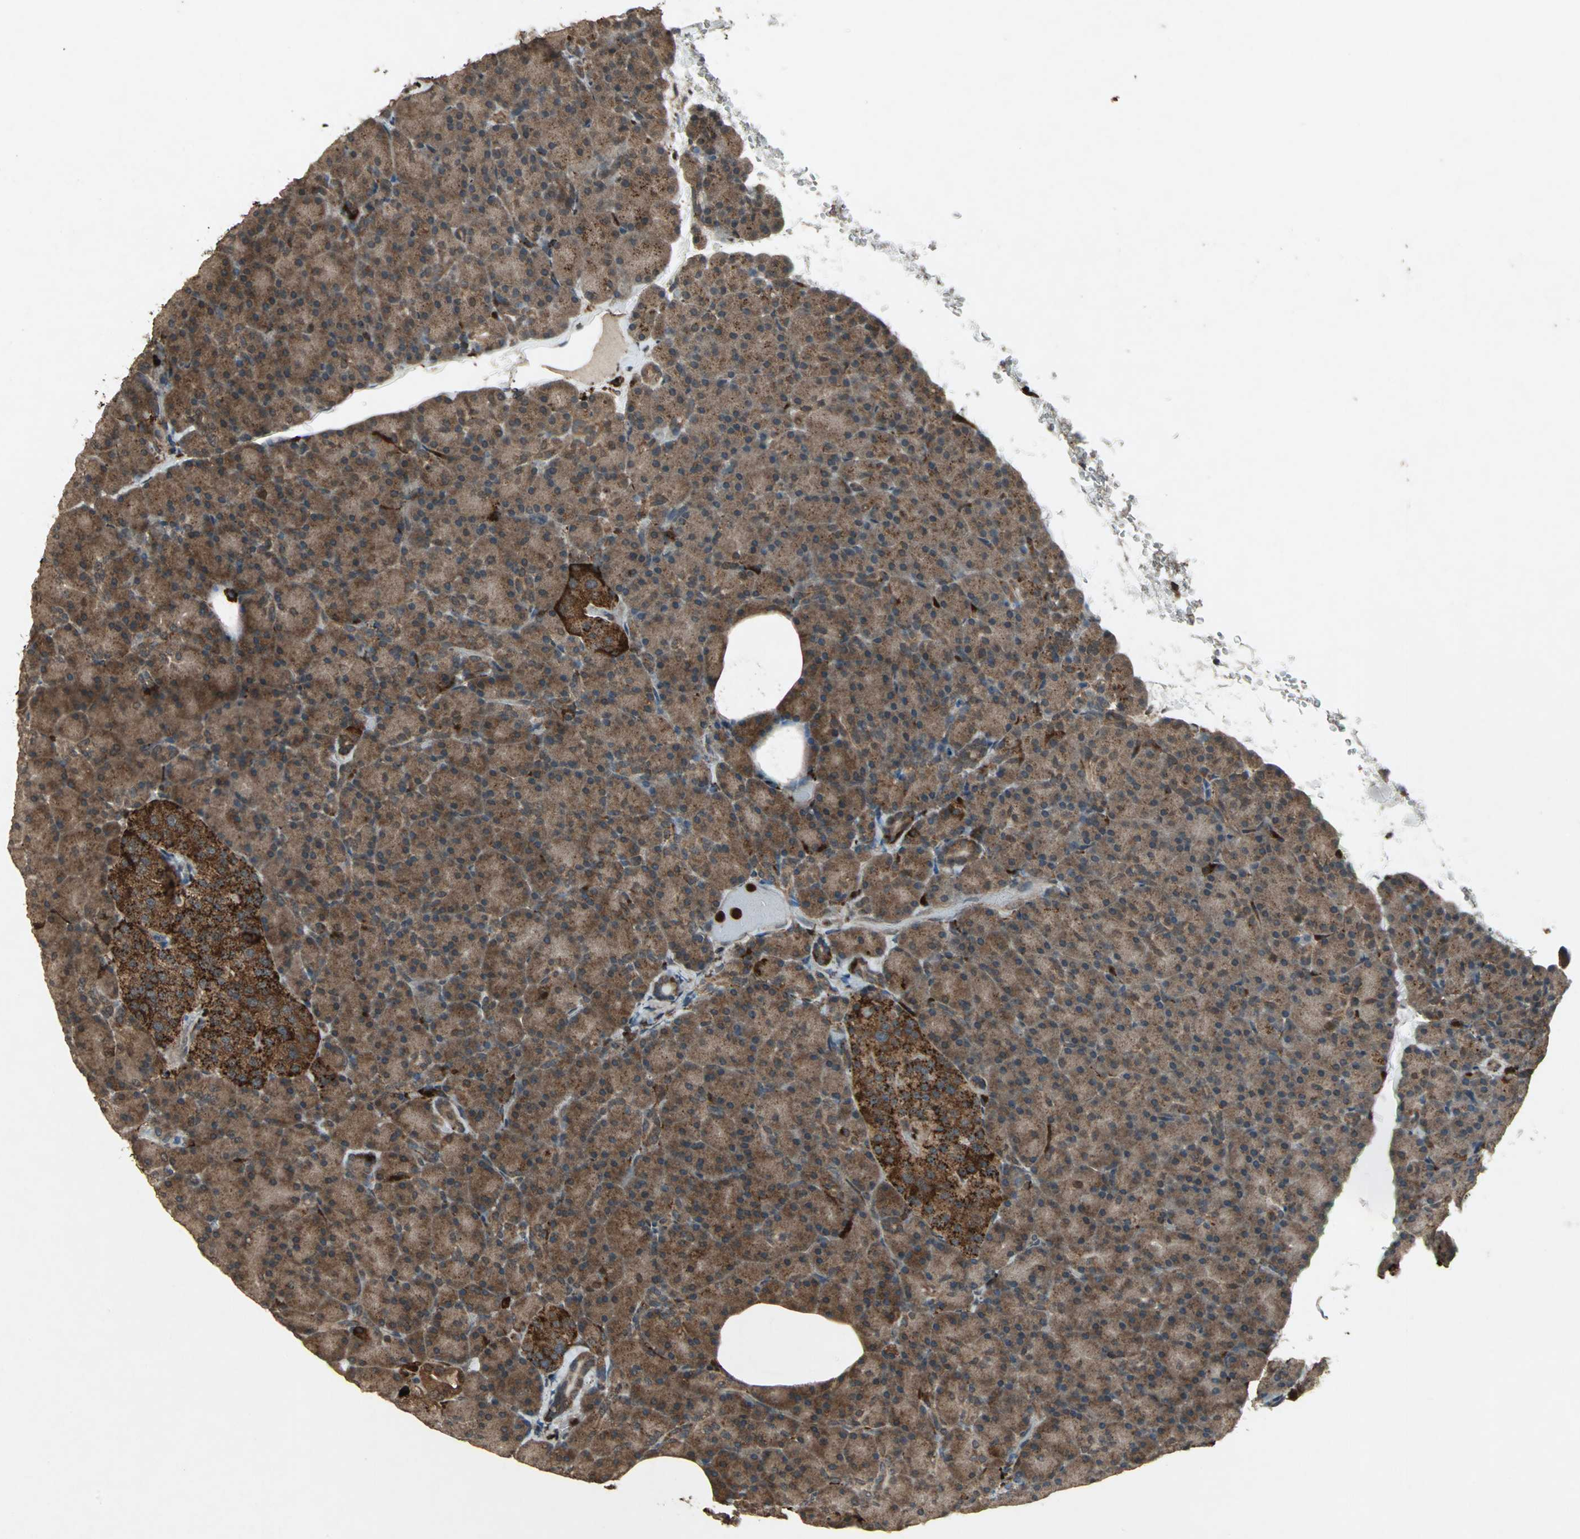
{"staining": {"intensity": "moderate", "quantity": ">75%", "location": "cytoplasmic/membranous"}, "tissue": "pancreas", "cell_type": "Exocrine glandular cells", "image_type": "normal", "snomed": [{"axis": "morphology", "description": "Normal tissue, NOS"}, {"axis": "topography", "description": "Pancreas"}], "caption": "Normal pancreas was stained to show a protein in brown. There is medium levels of moderate cytoplasmic/membranous staining in approximately >75% of exocrine glandular cells. (DAB IHC, brown staining for protein, blue staining for nuclei).", "gene": "PYCARD", "patient": {"sex": "female", "age": 43}}